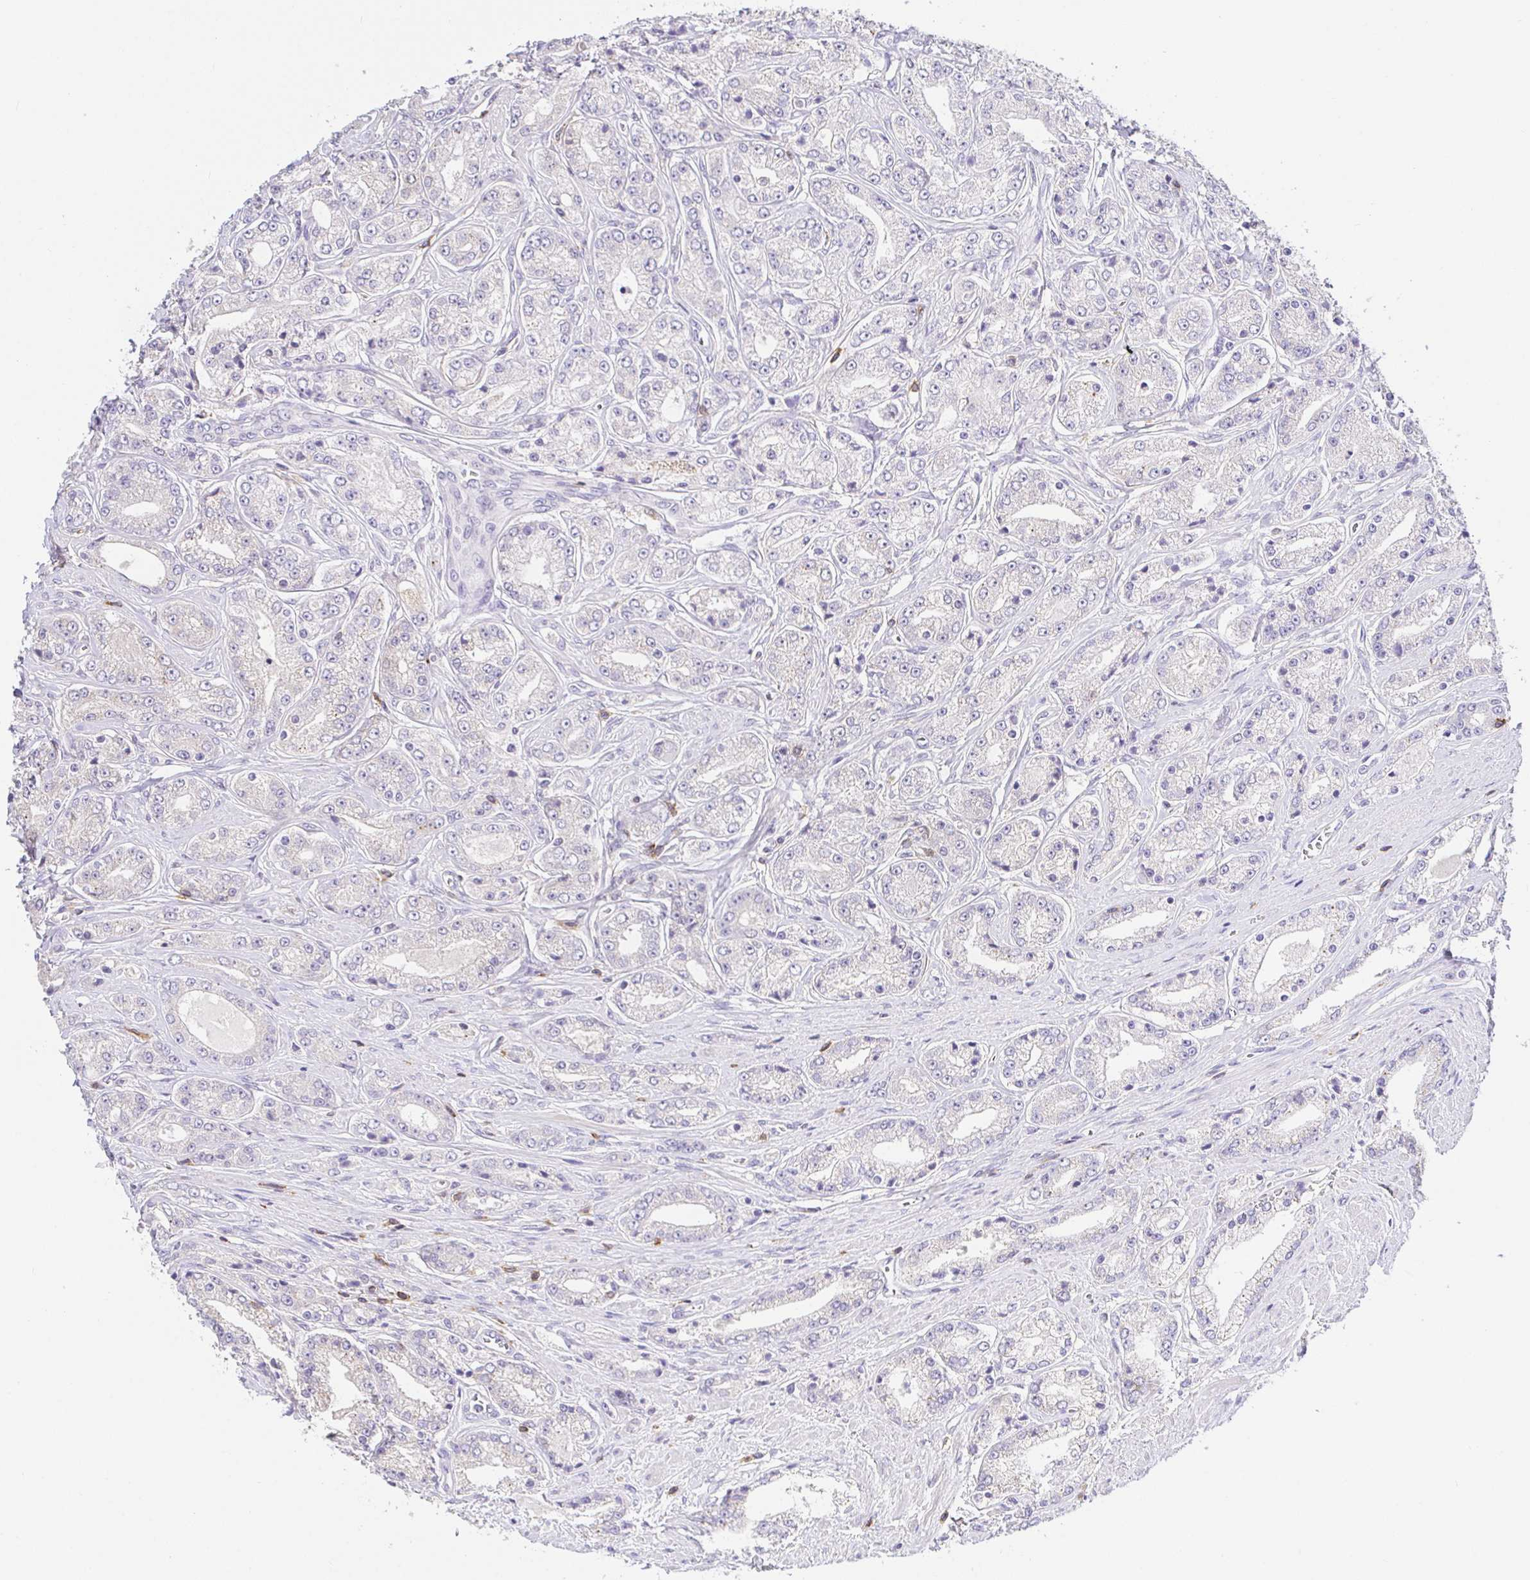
{"staining": {"intensity": "negative", "quantity": "none", "location": "none"}, "tissue": "prostate cancer", "cell_type": "Tumor cells", "image_type": "cancer", "snomed": [{"axis": "morphology", "description": "Adenocarcinoma, High grade"}, {"axis": "topography", "description": "Prostate"}], "caption": "Immunohistochemical staining of adenocarcinoma (high-grade) (prostate) exhibits no significant staining in tumor cells.", "gene": "SKAP1", "patient": {"sex": "male", "age": 66}}